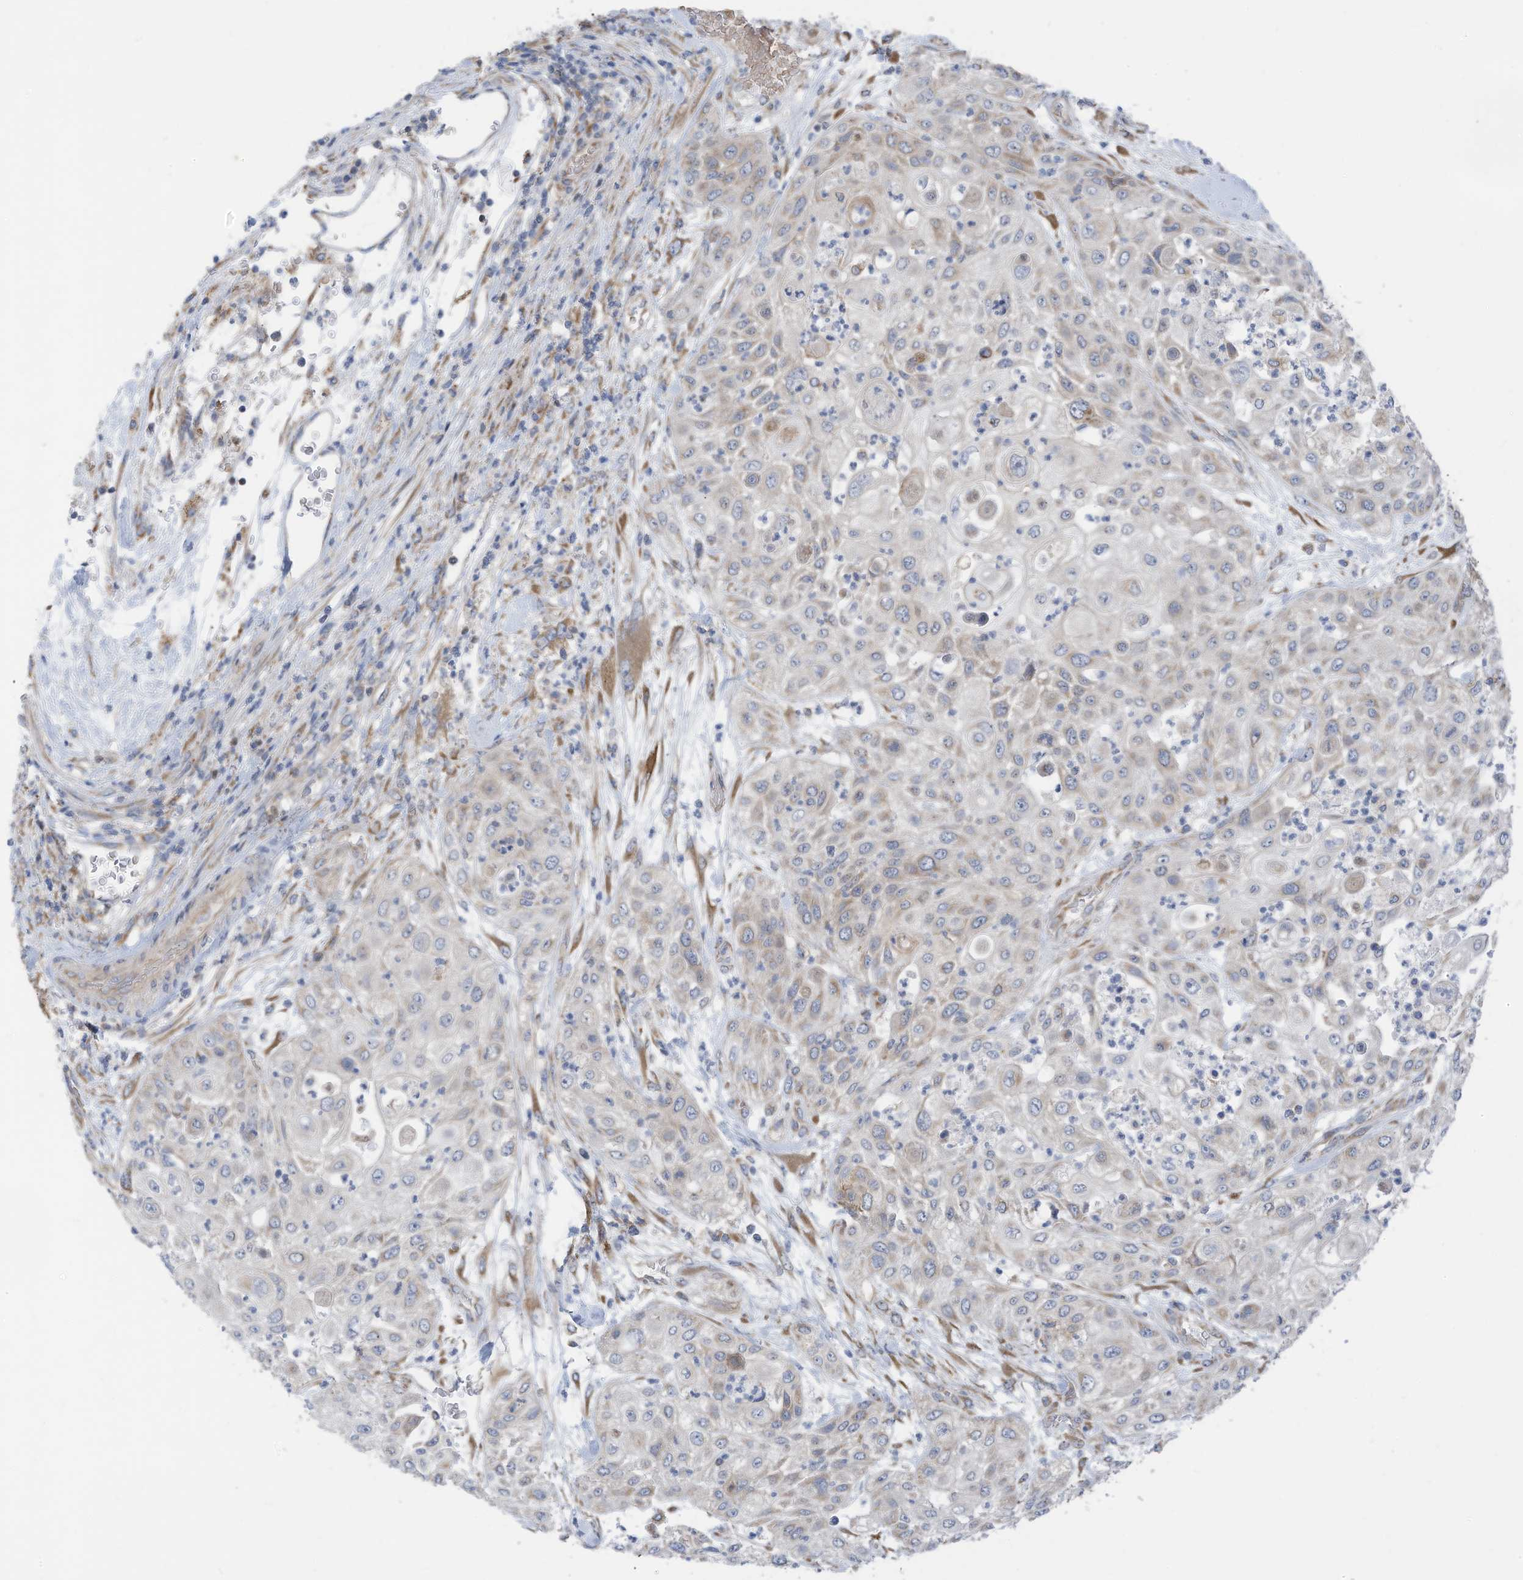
{"staining": {"intensity": "negative", "quantity": "none", "location": "none"}, "tissue": "urothelial cancer", "cell_type": "Tumor cells", "image_type": "cancer", "snomed": [{"axis": "morphology", "description": "Urothelial carcinoma, High grade"}, {"axis": "topography", "description": "Urinary bladder"}], "caption": "Immunohistochemical staining of urothelial cancer shows no significant positivity in tumor cells.", "gene": "EOMES", "patient": {"sex": "female", "age": 79}}